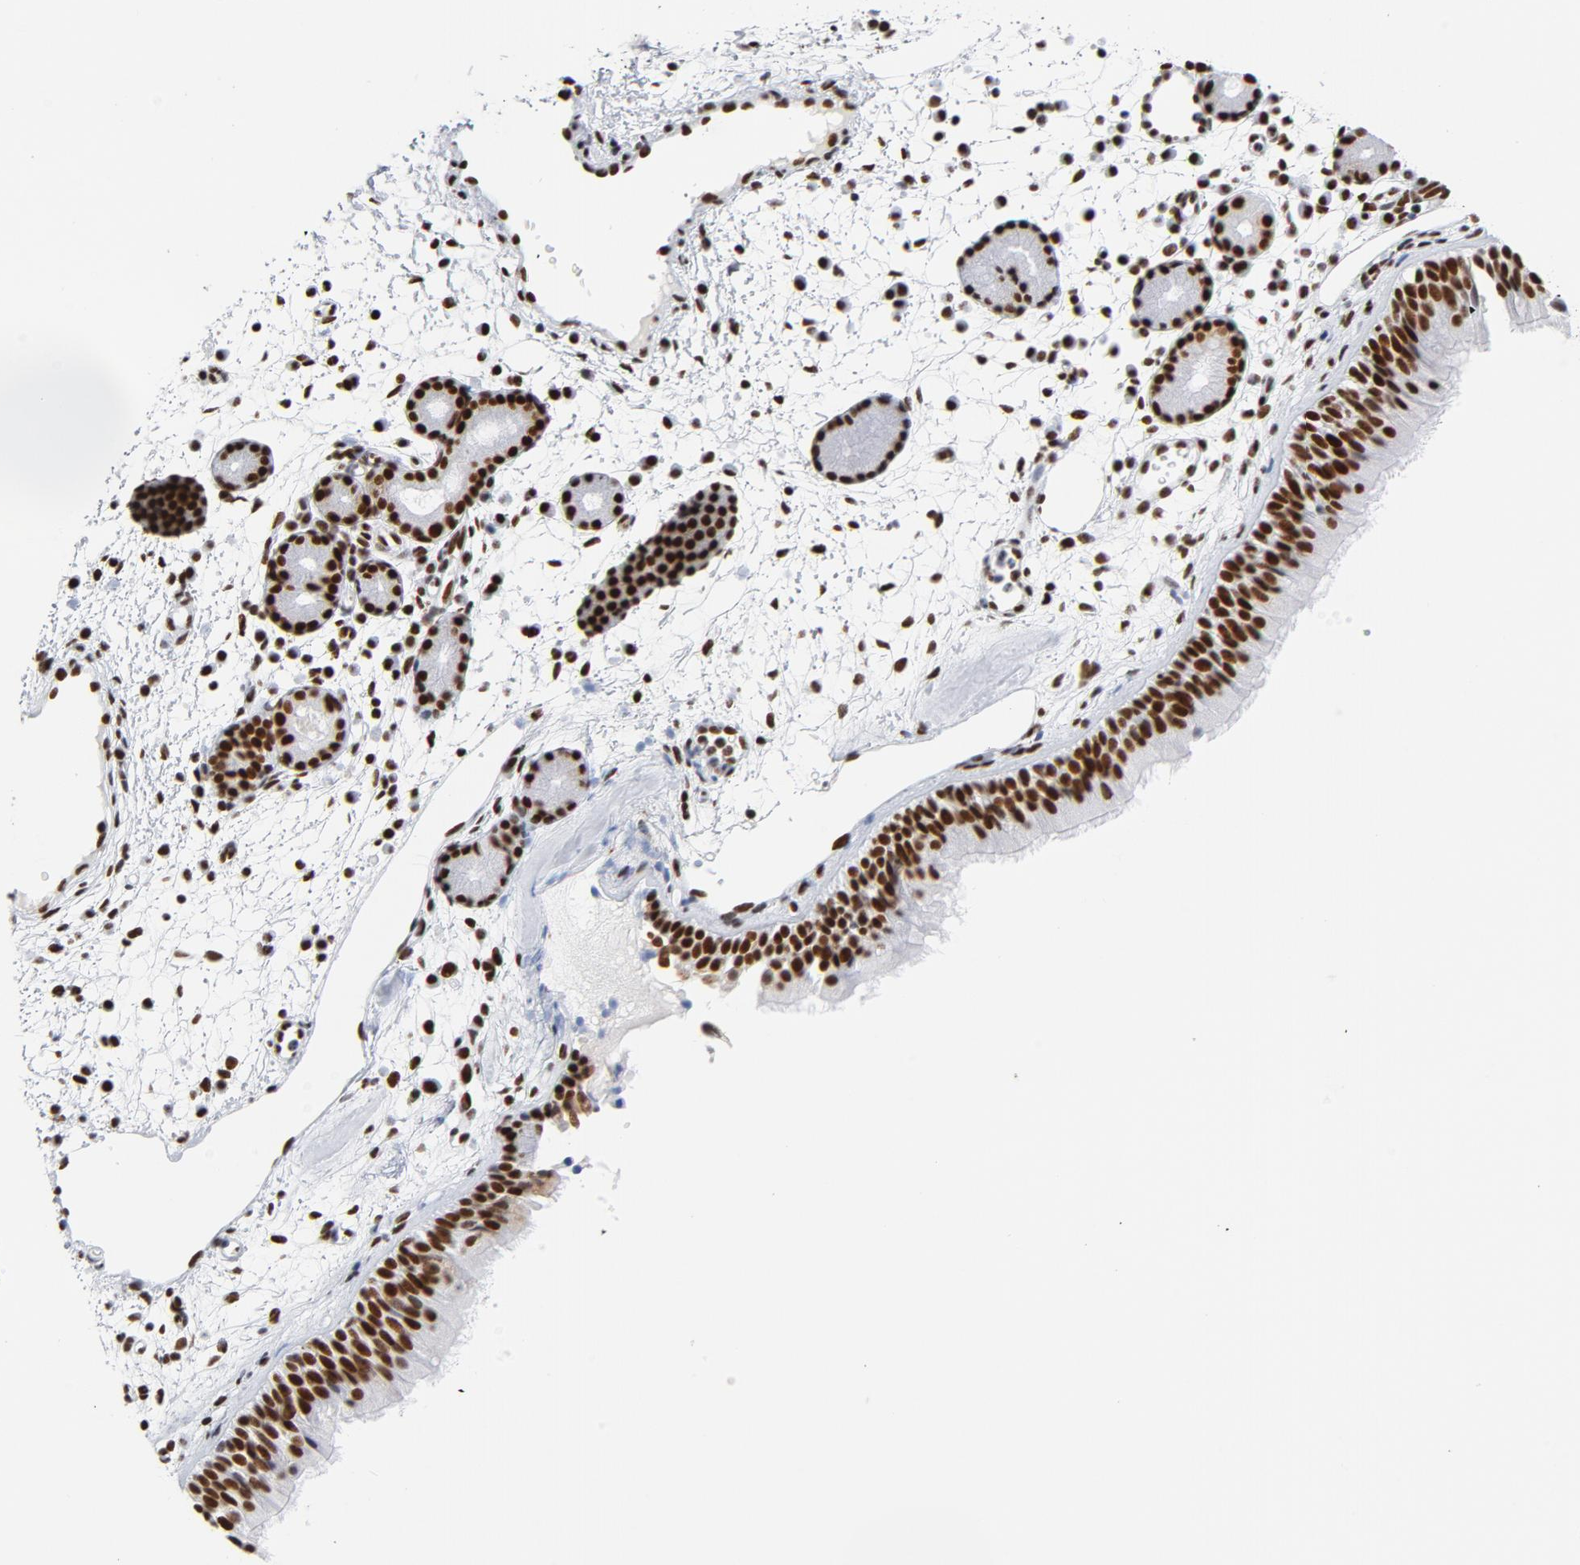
{"staining": {"intensity": "strong", "quantity": ">75%", "location": "nuclear"}, "tissue": "nasopharynx", "cell_type": "Respiratory epithelial cells", "image_type": "normal", "snomed": [{"axis": "morphology", "description": "Normal tissue, NOS"}, {"axis": "morphology", "description": "Inflammation, NOS"}, {"axis": "topography", "description": "Nasopharynx"}], "caption": "Protein expression analysis of normal human nasopharynx reveals strong nuclear expression in approximately >75% of respiratory epithelial cells. Nuclei are stained in blue.", "gene": "XRCC5", "patient": {"sex": "female", "age": 55}}